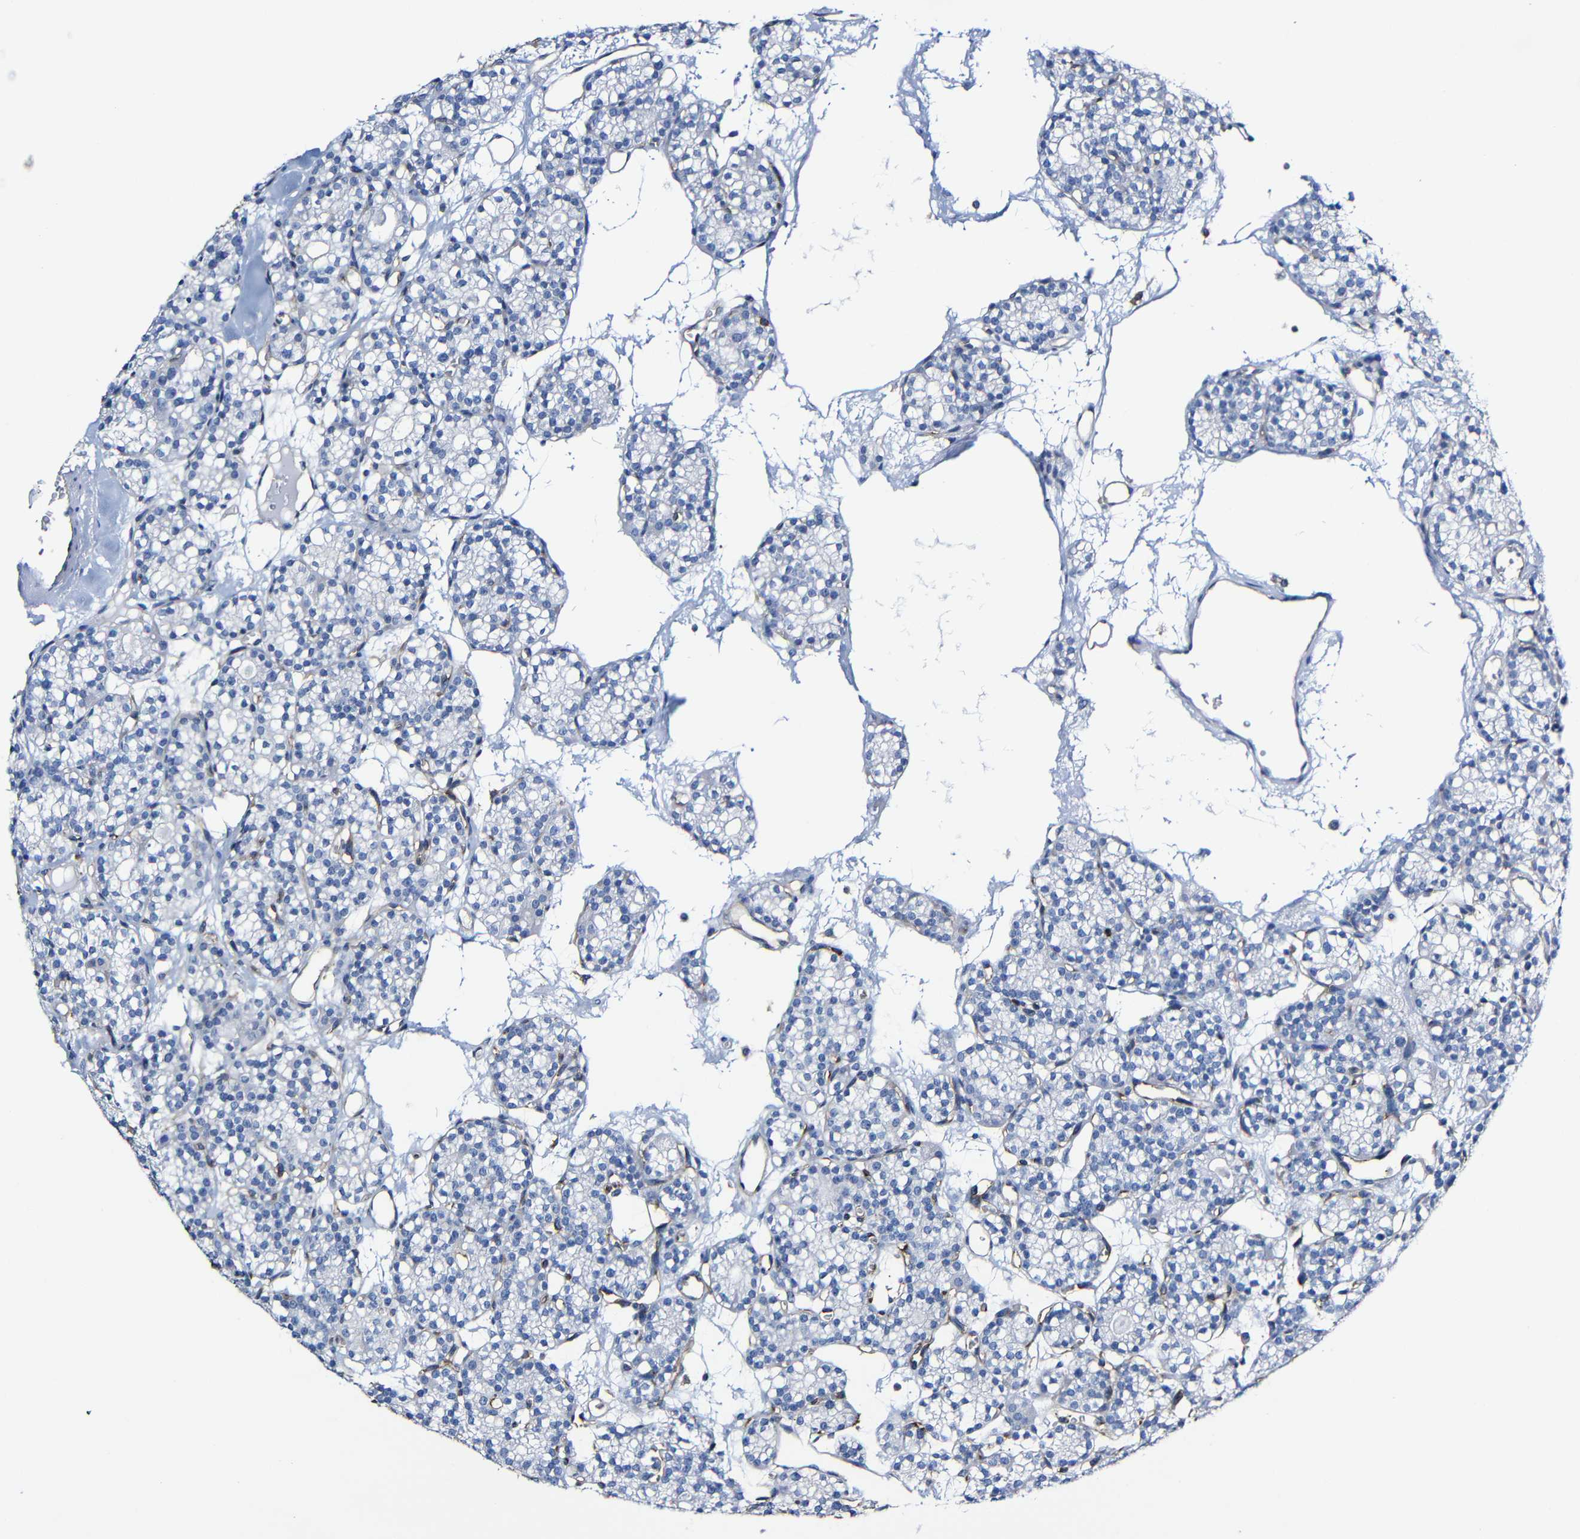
{"staining": {"intensity": "negative", "quantity": "none", "location": "none"}, "tissue": "parathyroid gland", "cell_type": "Glandular cells", "image_type": "normal", "snomed": [{"axis": "morphology", "description": "Normal tissue, NOS"}, {"axis": "topography", "description": "Parathyroid gland"}], "caption": "DAB (3,3'-diaminobenzidine) immunohistochemical staining of benign parathyroid gland shows no significant expression in glandular cells.", "gene": "MSN", "patient": {"sex": "female", "age": 64}}